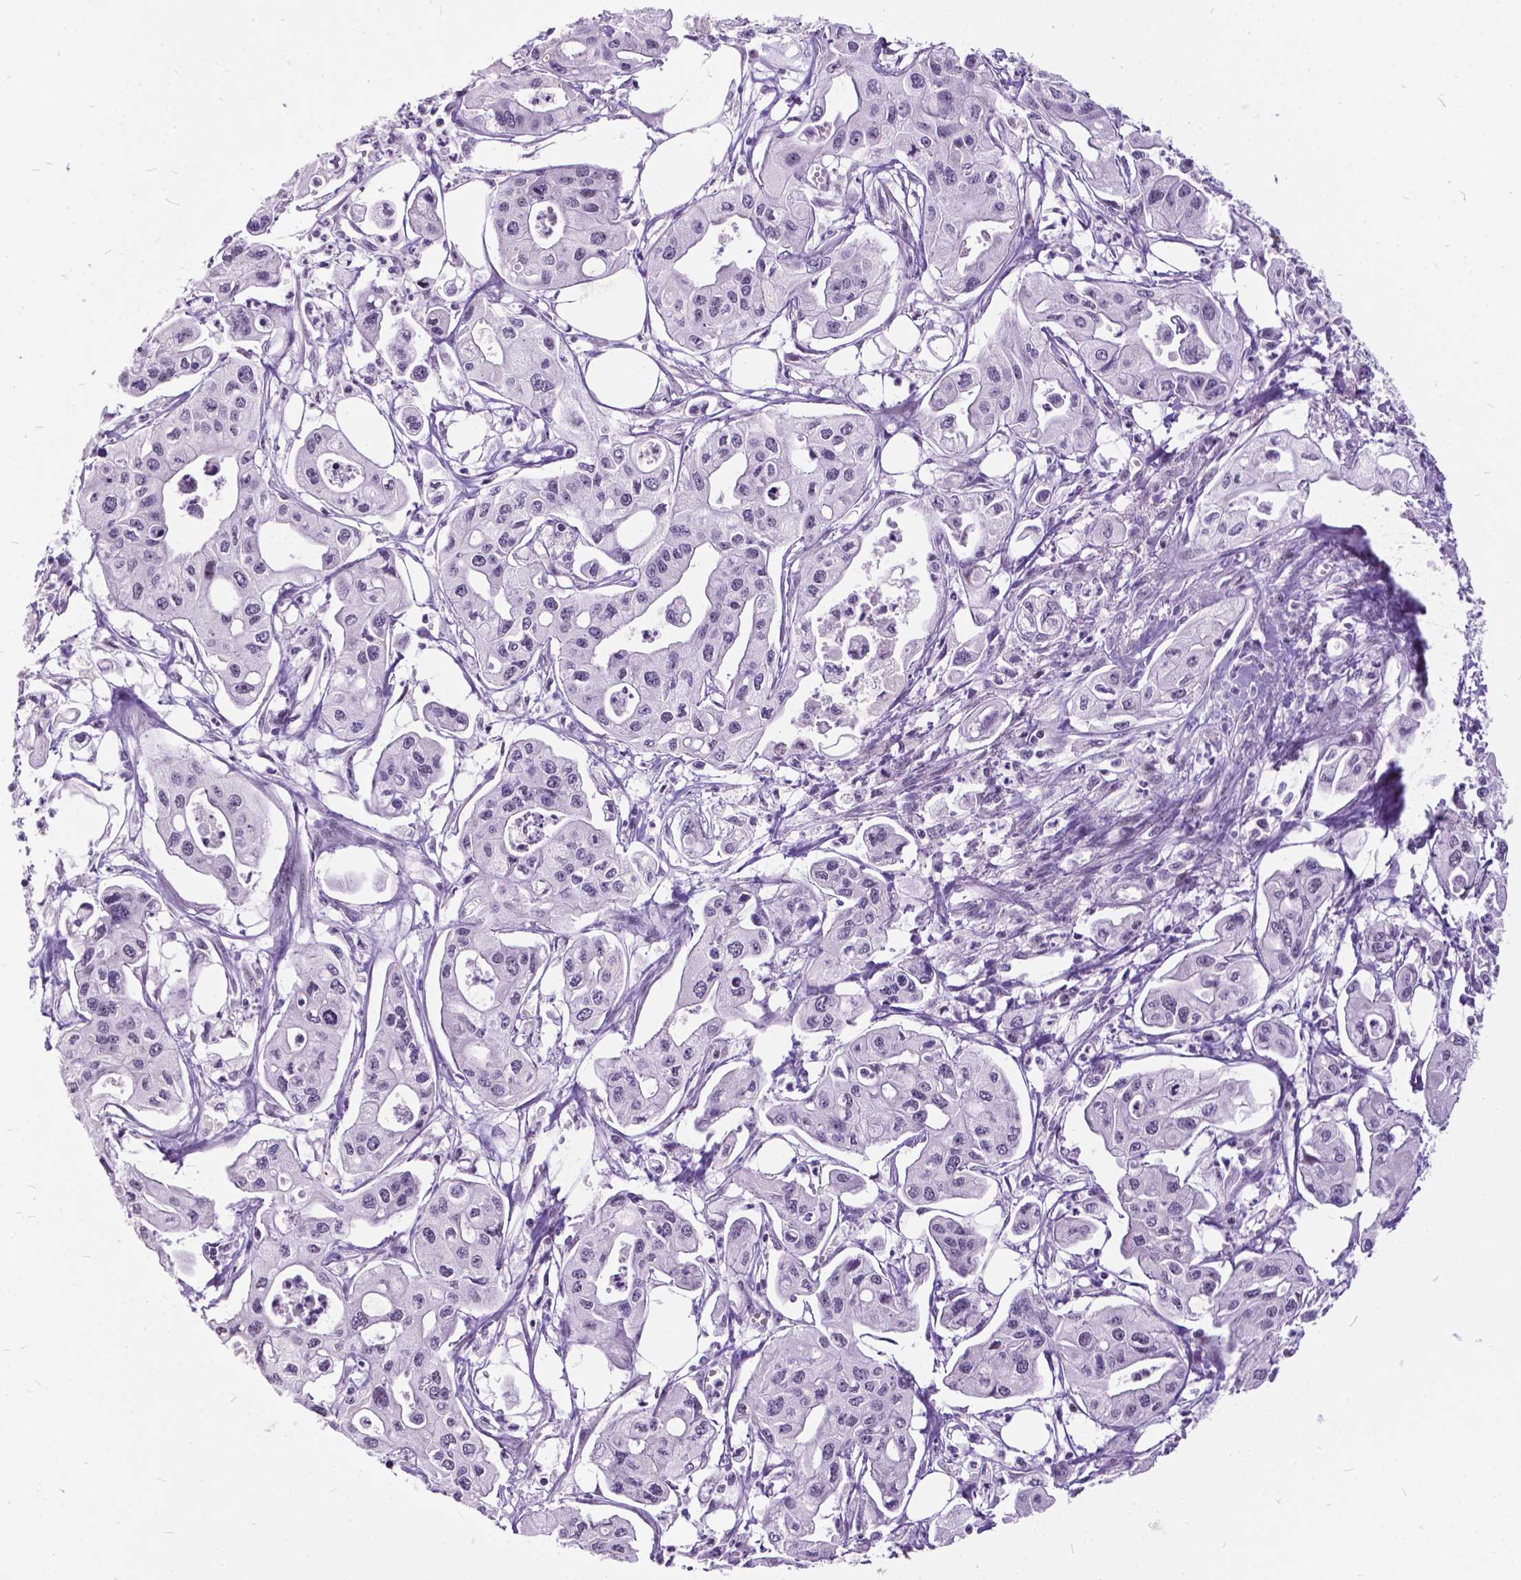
{"staining": {"intensity": "negative", "quantity": "none", "location": "none"}, "tissue": "pancreatic cancer", "cell_type": "Tumor cells", "image_type": "cancer", "snomed": [{"axis": "morphology", "description": "Adenocarcinoma, NOS"}, {"axis": "topography", "description": "Pancreas"}], "caption": "Pancreatic cancer stained for a protein using immunohistochemistry (IHC) demonstrates no expression tumor cells.", "gene": "DPF3", "patient": {"sex": "male", "age": 70}}